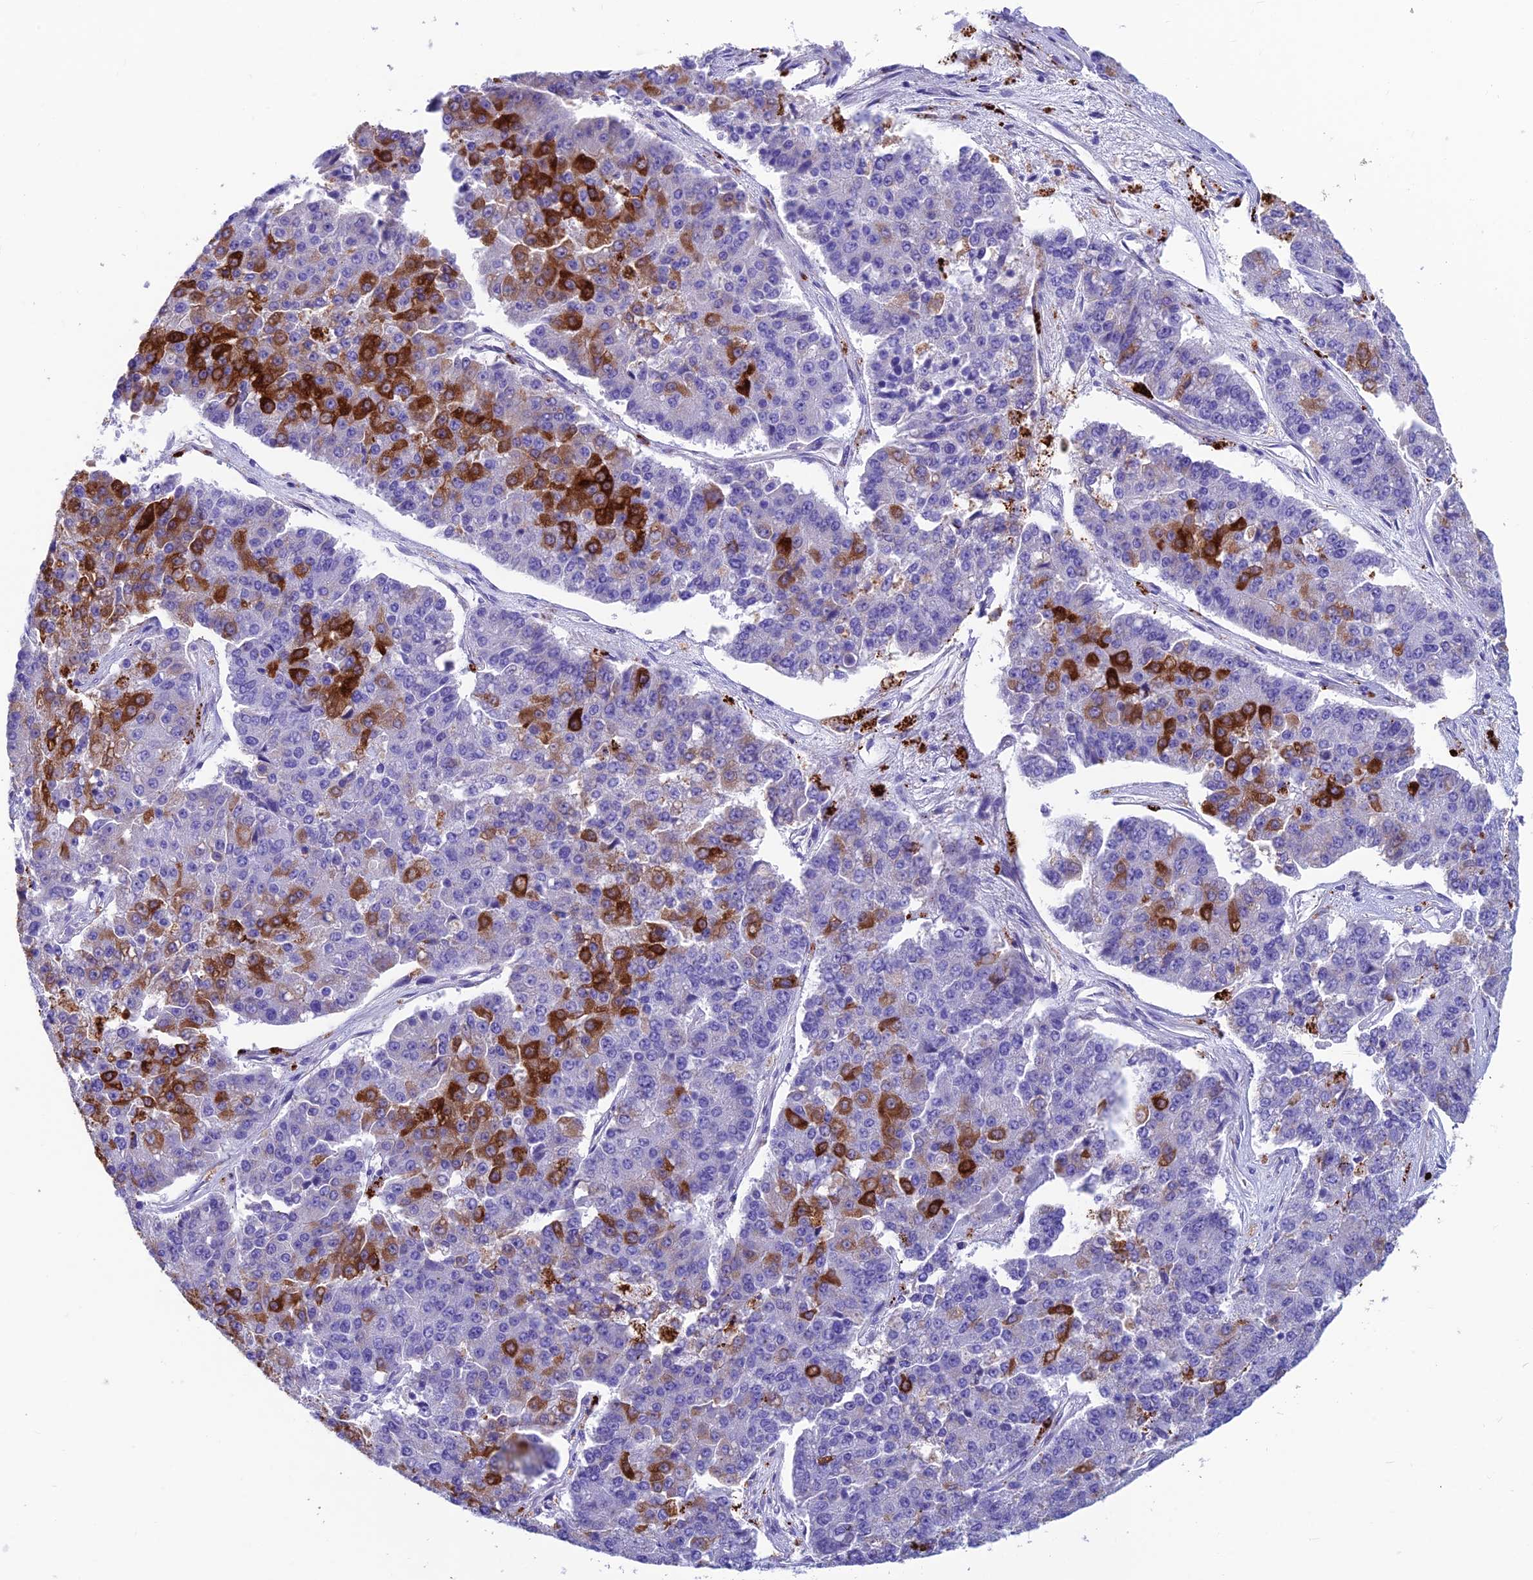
{"staining": {"intensity": "strong", "quantity": "25%-75%", "location": "cytoplasmic/membranous"}, "tissue": "pancreatic cancer", "cell_type": "Tumor cells", "image_type": "cancer", "snomed": [{"axis": "morphology", "description": "Adenocarcinoma, NOS"}, {"axis": "topography", "description": "Pancreas"}], "caption": "The histopathology image exhibits immunohistochemical staining of pancreatic cancer. There is strong cytoplasmic/membranous expression is present in approximately 25%-75% of tumor cells.", "gene": "GNG11", "patient": {"sex": "male", "age": 50}}